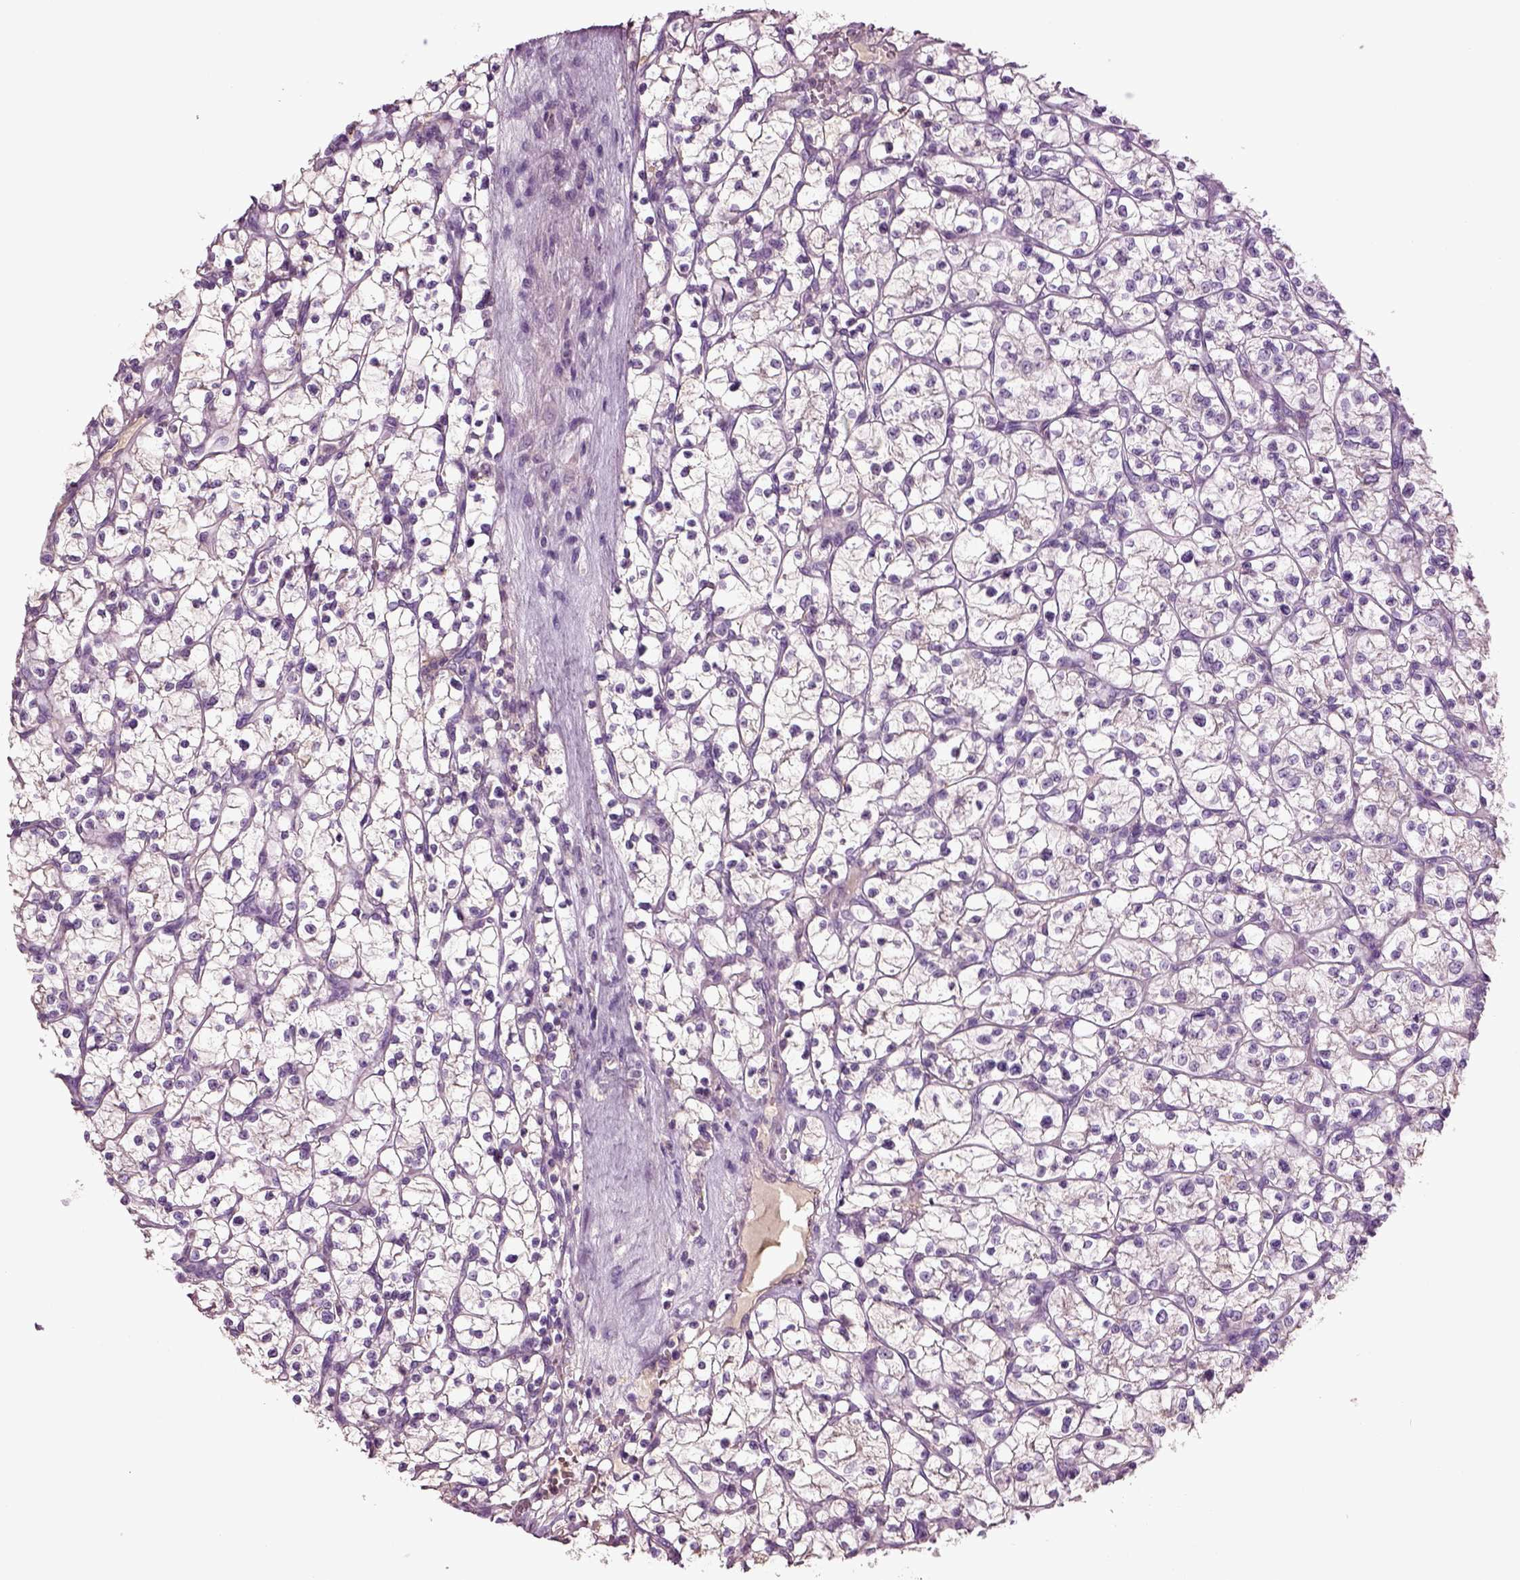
{"staining": {"intensity": "negative", "quantity": "none", "location": "none"}, "tissue": "renal cancer", "cell_type": "Tumor cells", "image_type": "cancer", "snomed": [{"axis": "morphology", "description": "Adenocarcinoma, NOS"}, {"axis": "topography", "description": "Kidney"}], "caption": "Image shows no protein staining in tumor cells of renal cancer tissue. (DAB immunohistochemistry visualized using brightfield microscopy, high magnification).", "gene": "DEFB118", "patient": {"sex": "female", "age": 64}}